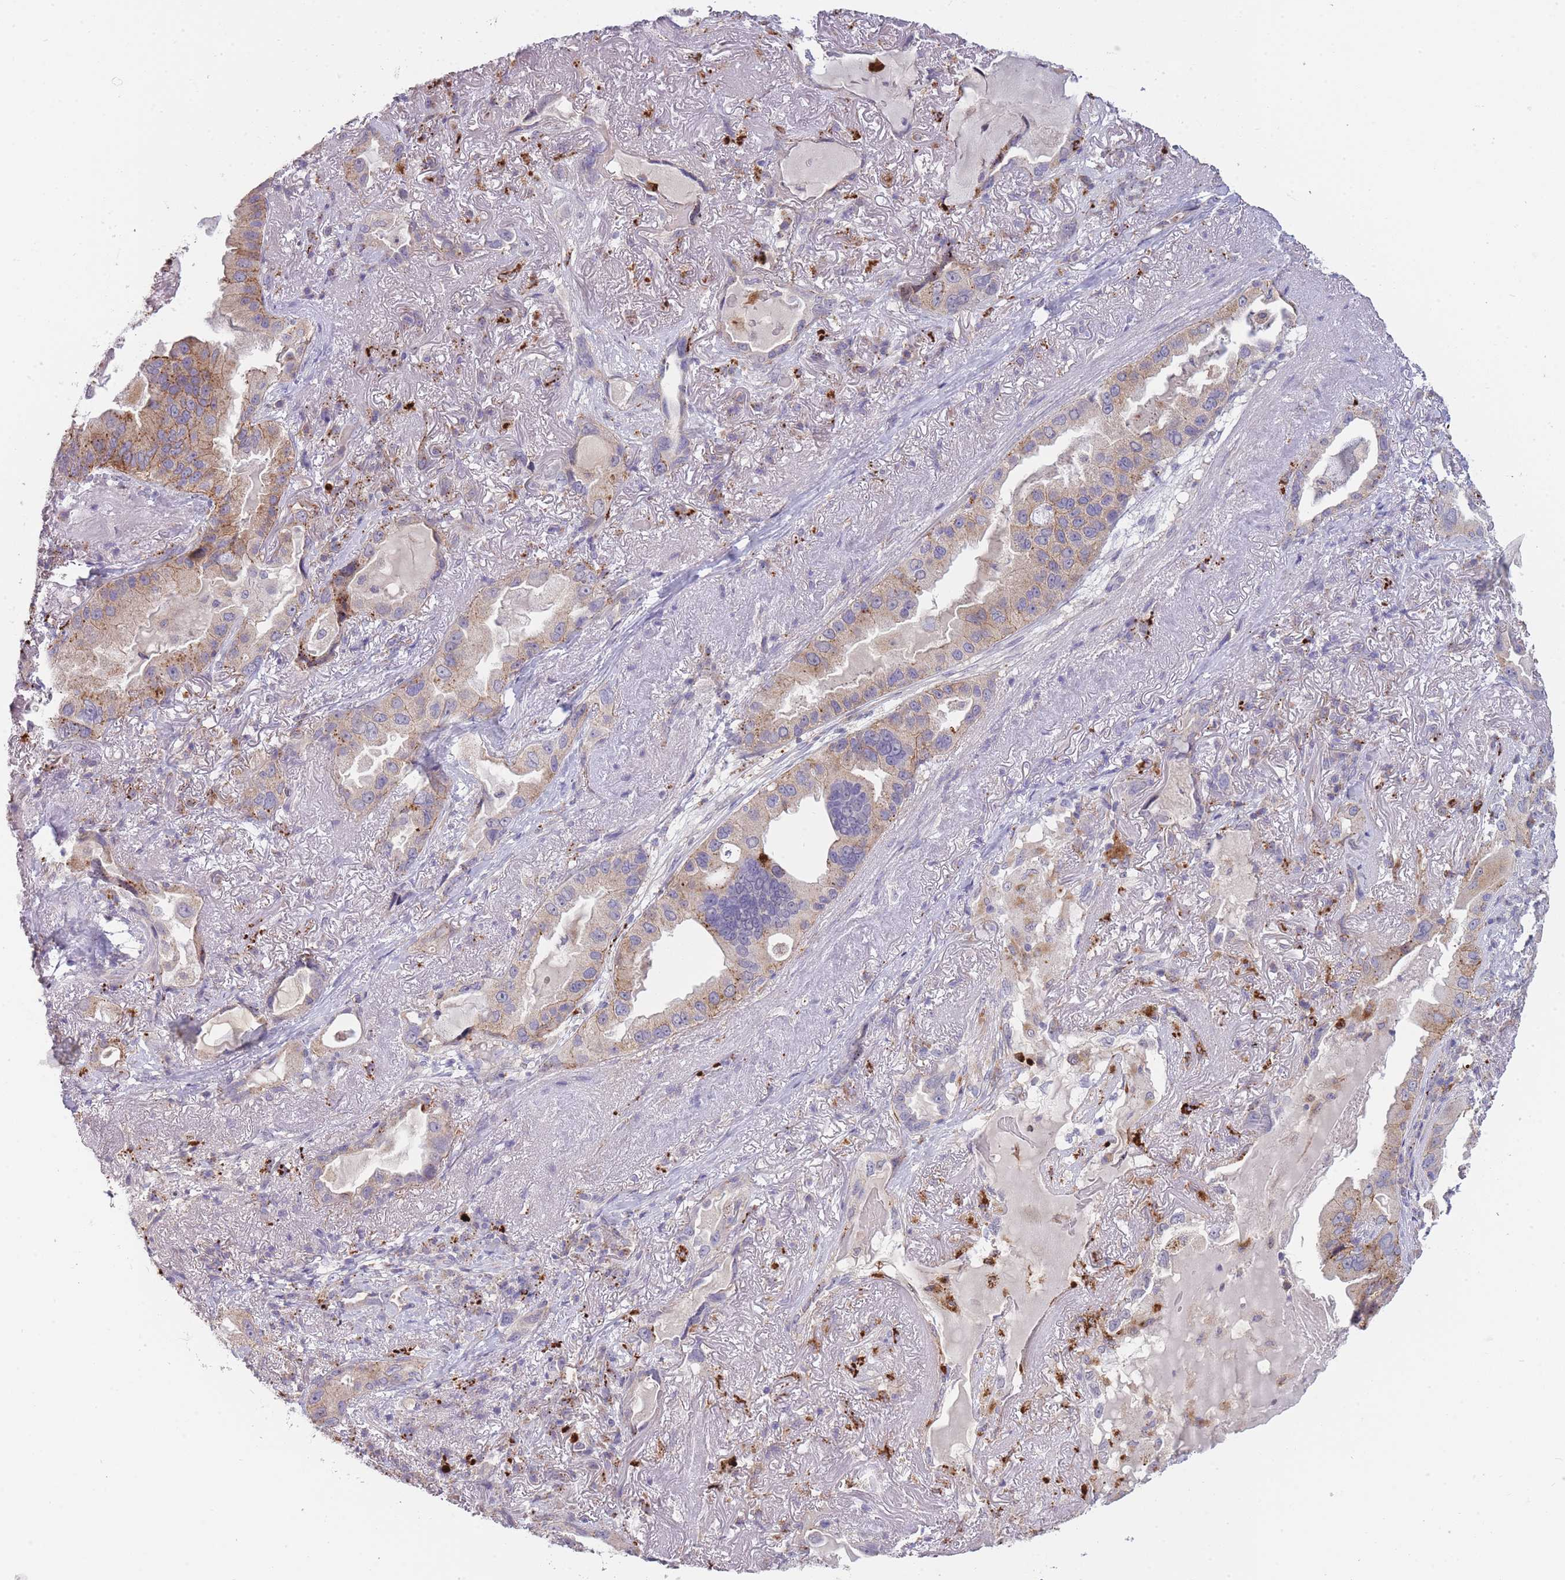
{"staining": {"intensity": "weak", "quantity": "25%-75%", "location": "cytoplasmic/membranous"}, "tissue": "lung cancer", "cell_type": "Tumor cells", "image_type": "cancer", "snomed": [{"axis": "morphology", "description": "Adenocarcinoma, NOS"}, {"axis": "topography", "description": "Lung"}], "caption": "A brown stain highlights weak cytoplasmic/membranous expression of a protein in human adenocarcinoma (lung) tumor cells. The protein is shown in brown color, while the nuclei are stained blue.", "gene": "TRIM61", "patient": {"sex": "female", "age": 69}}